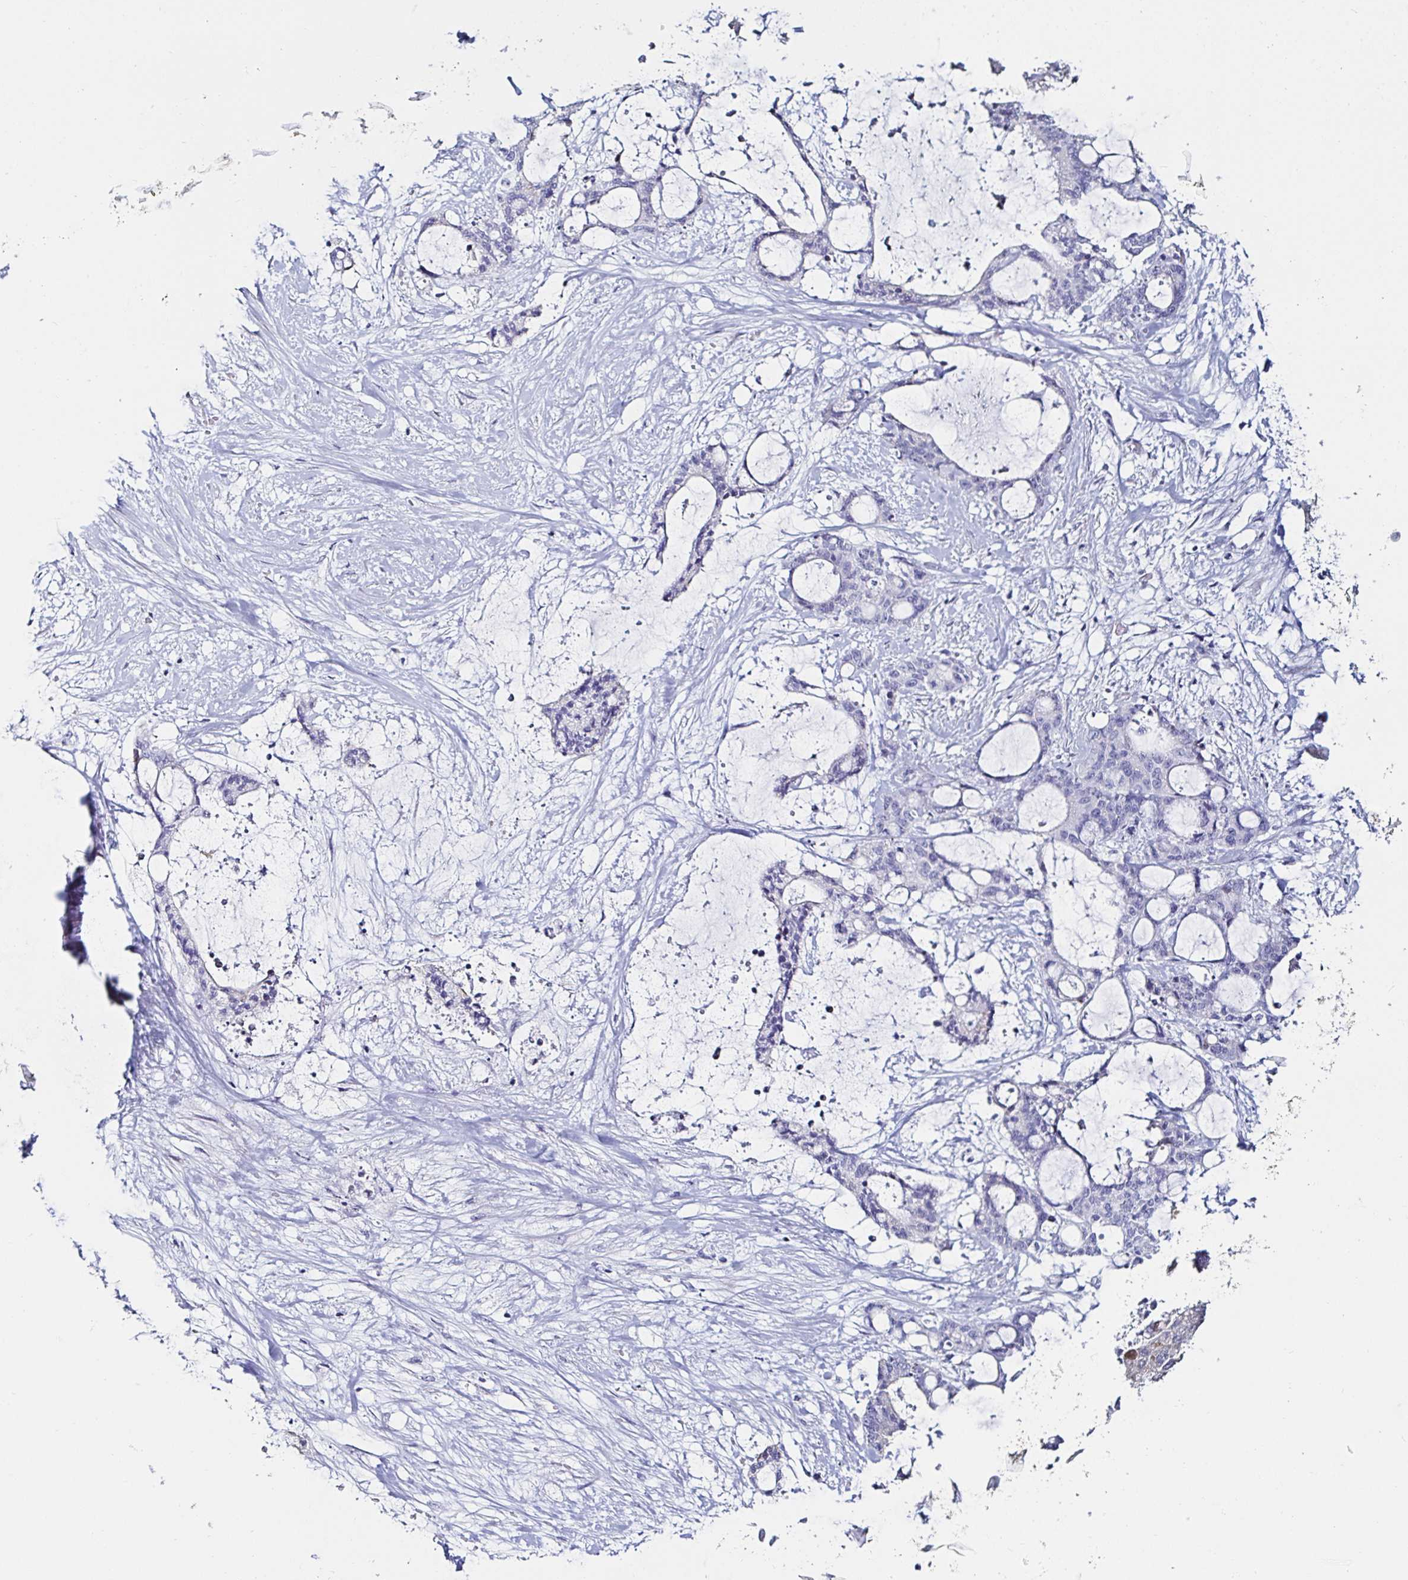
{"staining": {"intensity": "negative", "quantity": "none", "location": "none"}, "tissue": "liver cancer", "cell_type": "Tumor cells", "image_type": "cancer", "snomed": [{"axis": "morphology", "description": "Normal tissue, NOS"}, {"axis": "morphology", "description": "Cholangiocarcinoma"}, {"axis": "topography", "description": "Liver"}, {"axis": "topography", "description": "Peripheral nerve tissue"}], "caption": "DAB immunohistochemical staining of human liver cancer demonstrates no significant expression in tumor cells. The staining was performed using DAB (3,3'-diaminobenzidine) to visualize the protein expression in brown, while the nuclei were stained in blue with hematoxylin (Magnification: 20x).", "gene": "C4orf17", "patient": {"sex": "female", "age": 73}}